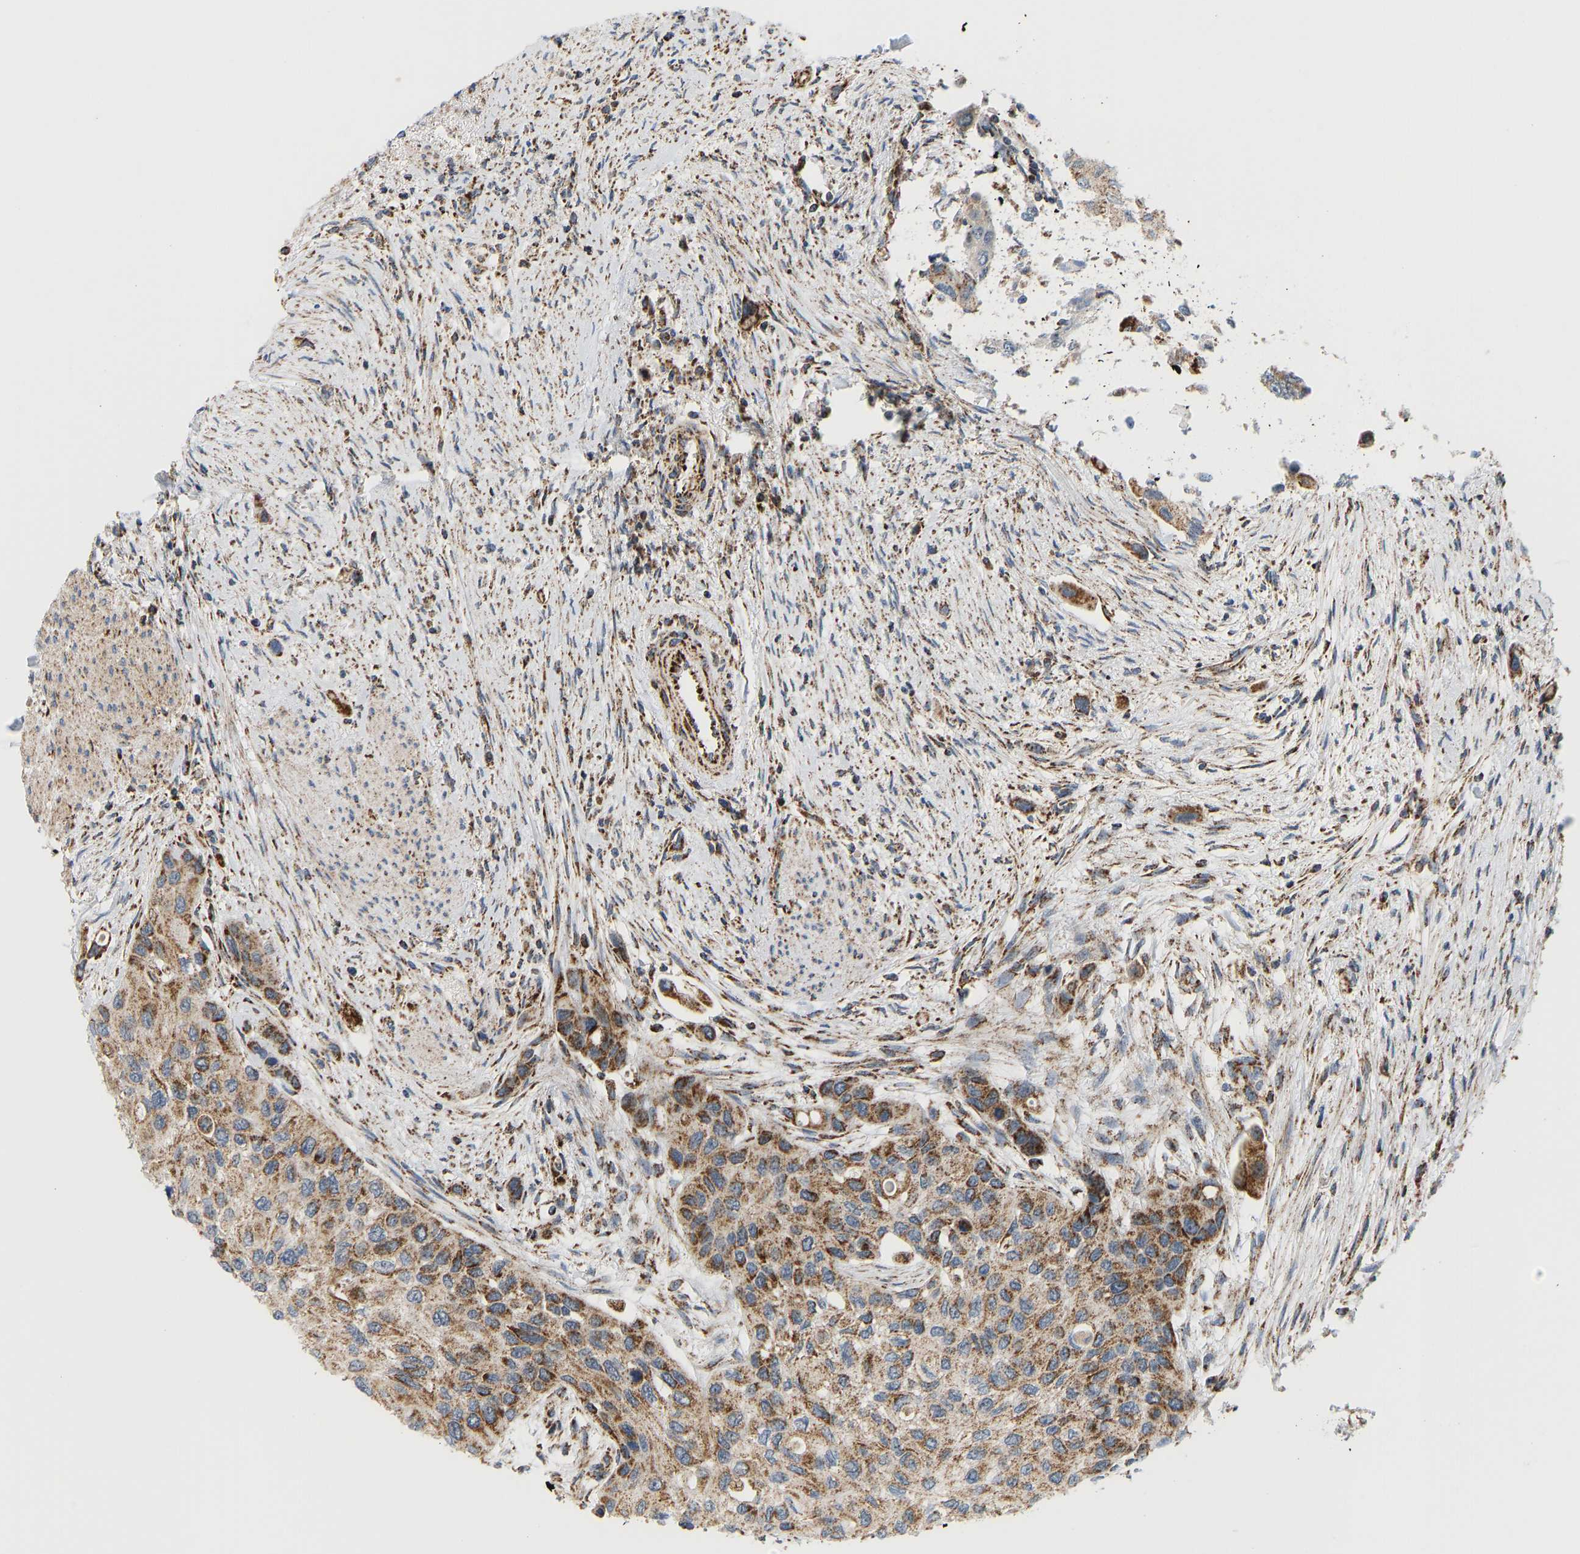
{"staining": {"intensity": "moderate", "quantity": ">75%", "location": "cytoplasmic/membranous"}, "tissue": "urothelial cancer", "cell_type": "Tumor cells", "image_type": "cancer", "snomed": [{"axis": "morphology", "description": "Urothelial carcinoma, High grade"}, {"axis": "topography", "description": "Urinary bladder"}], "caption": "This photomicrograph demonstrates immunohistochemistry (IHC) staining of human urothelial cancer, with medium moderate cytoplasmic/membranous expression in about >75% of tumor cells.", "gene": "GPSM2", "patient": {"sex": "female", "age": 56}}